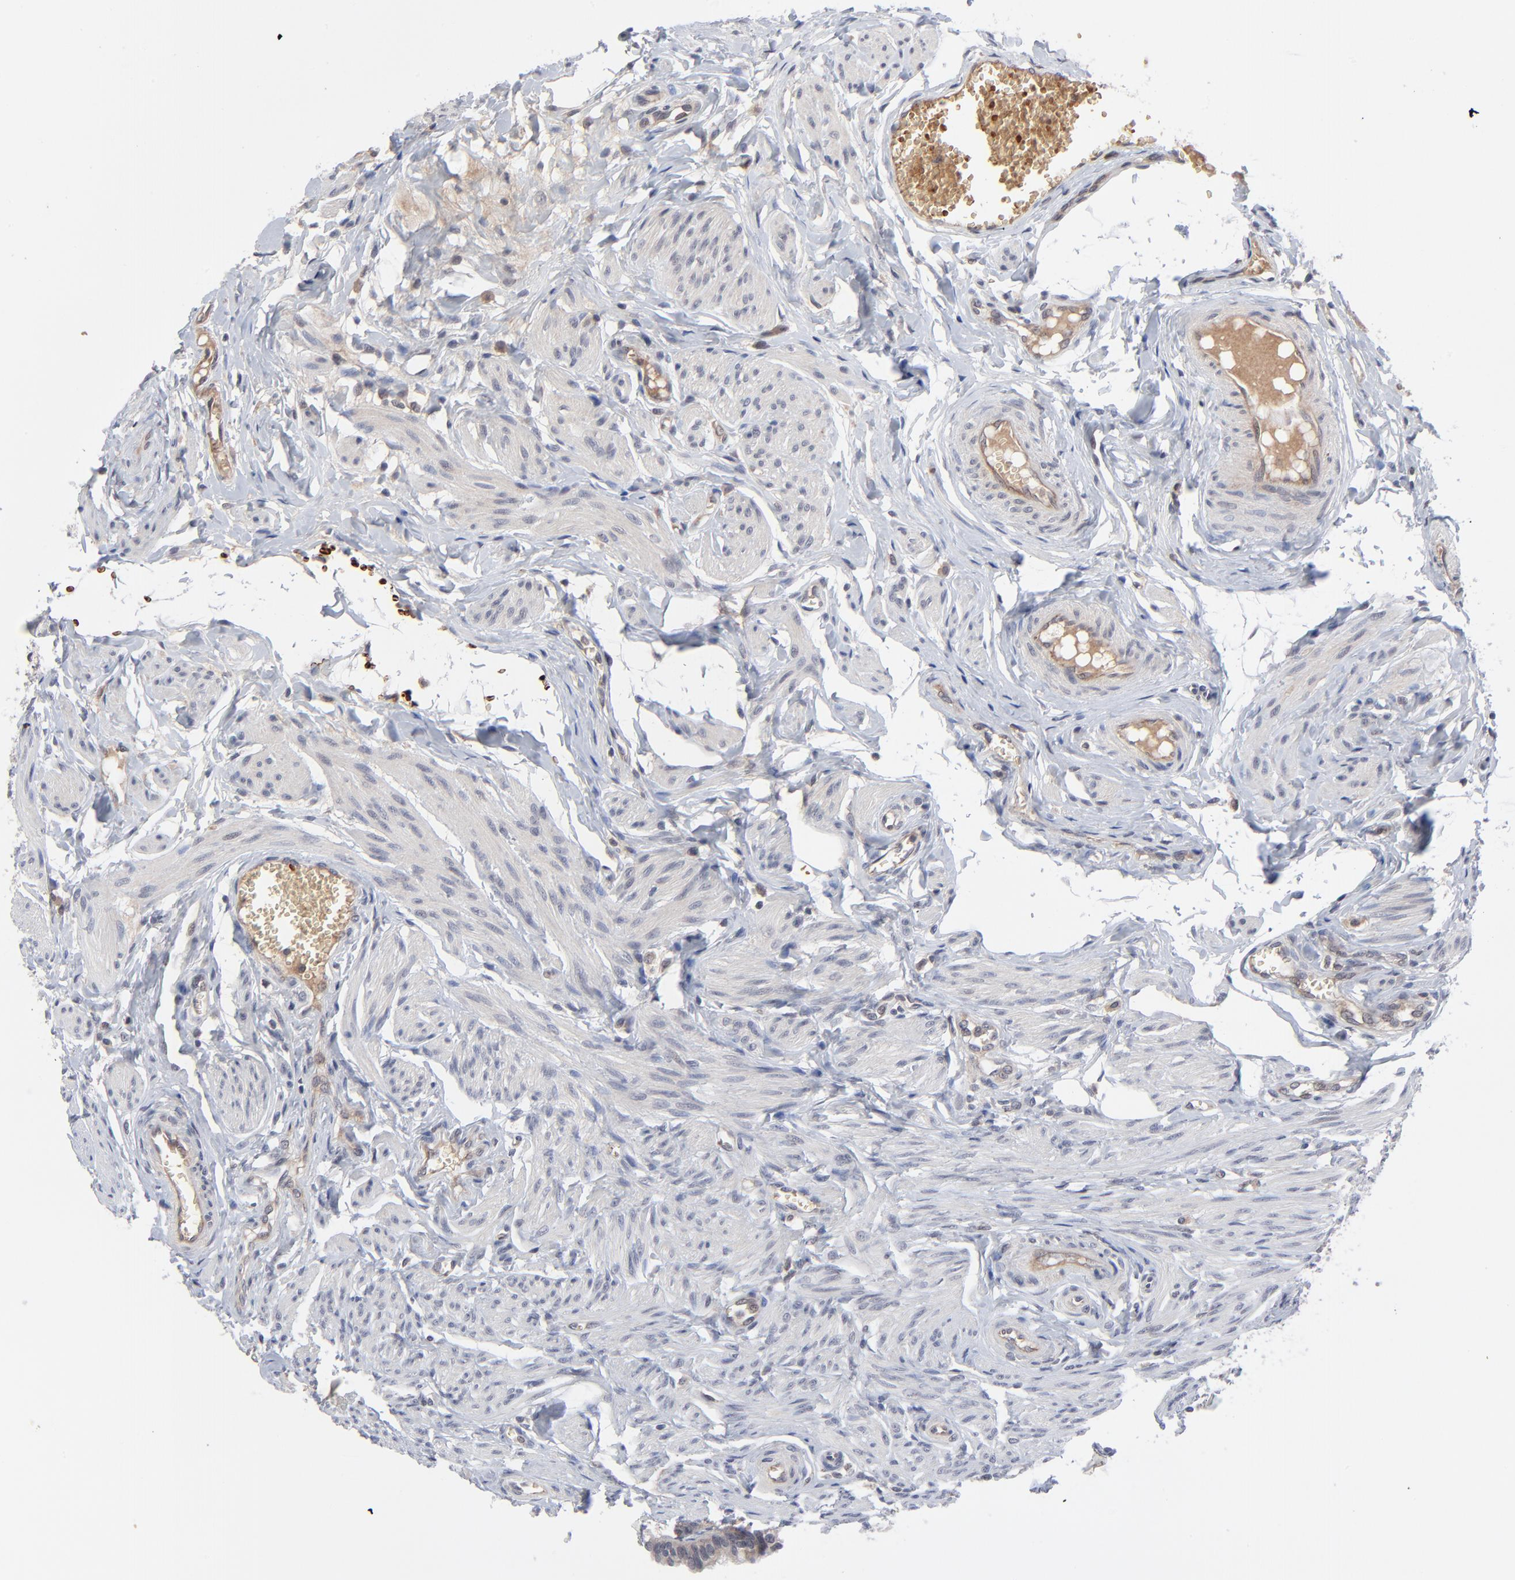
{"staining": {"intensity": "weak", "quantity": ">75%", "location": "cytoplasmic/membranous"}, "tissue": "fallopian tube", "cell_type": "Glandular cells", "image_type": "normal", "snomed": [{"axis": "morphology", "description": "Normal tissue, NOS"}, {"axis": "topography", "description": "Fallopian tube"}], "caption": "Immunohistochemistry (DAB (3,3'-diaminobenzidine)) staining of unremarkable fallopian tube displays weak cytoplasmic/membranous protein expression in about >75% of glandular cells.", "gene": "CASP10", "patient": {"sex": "female", "age": 46}}